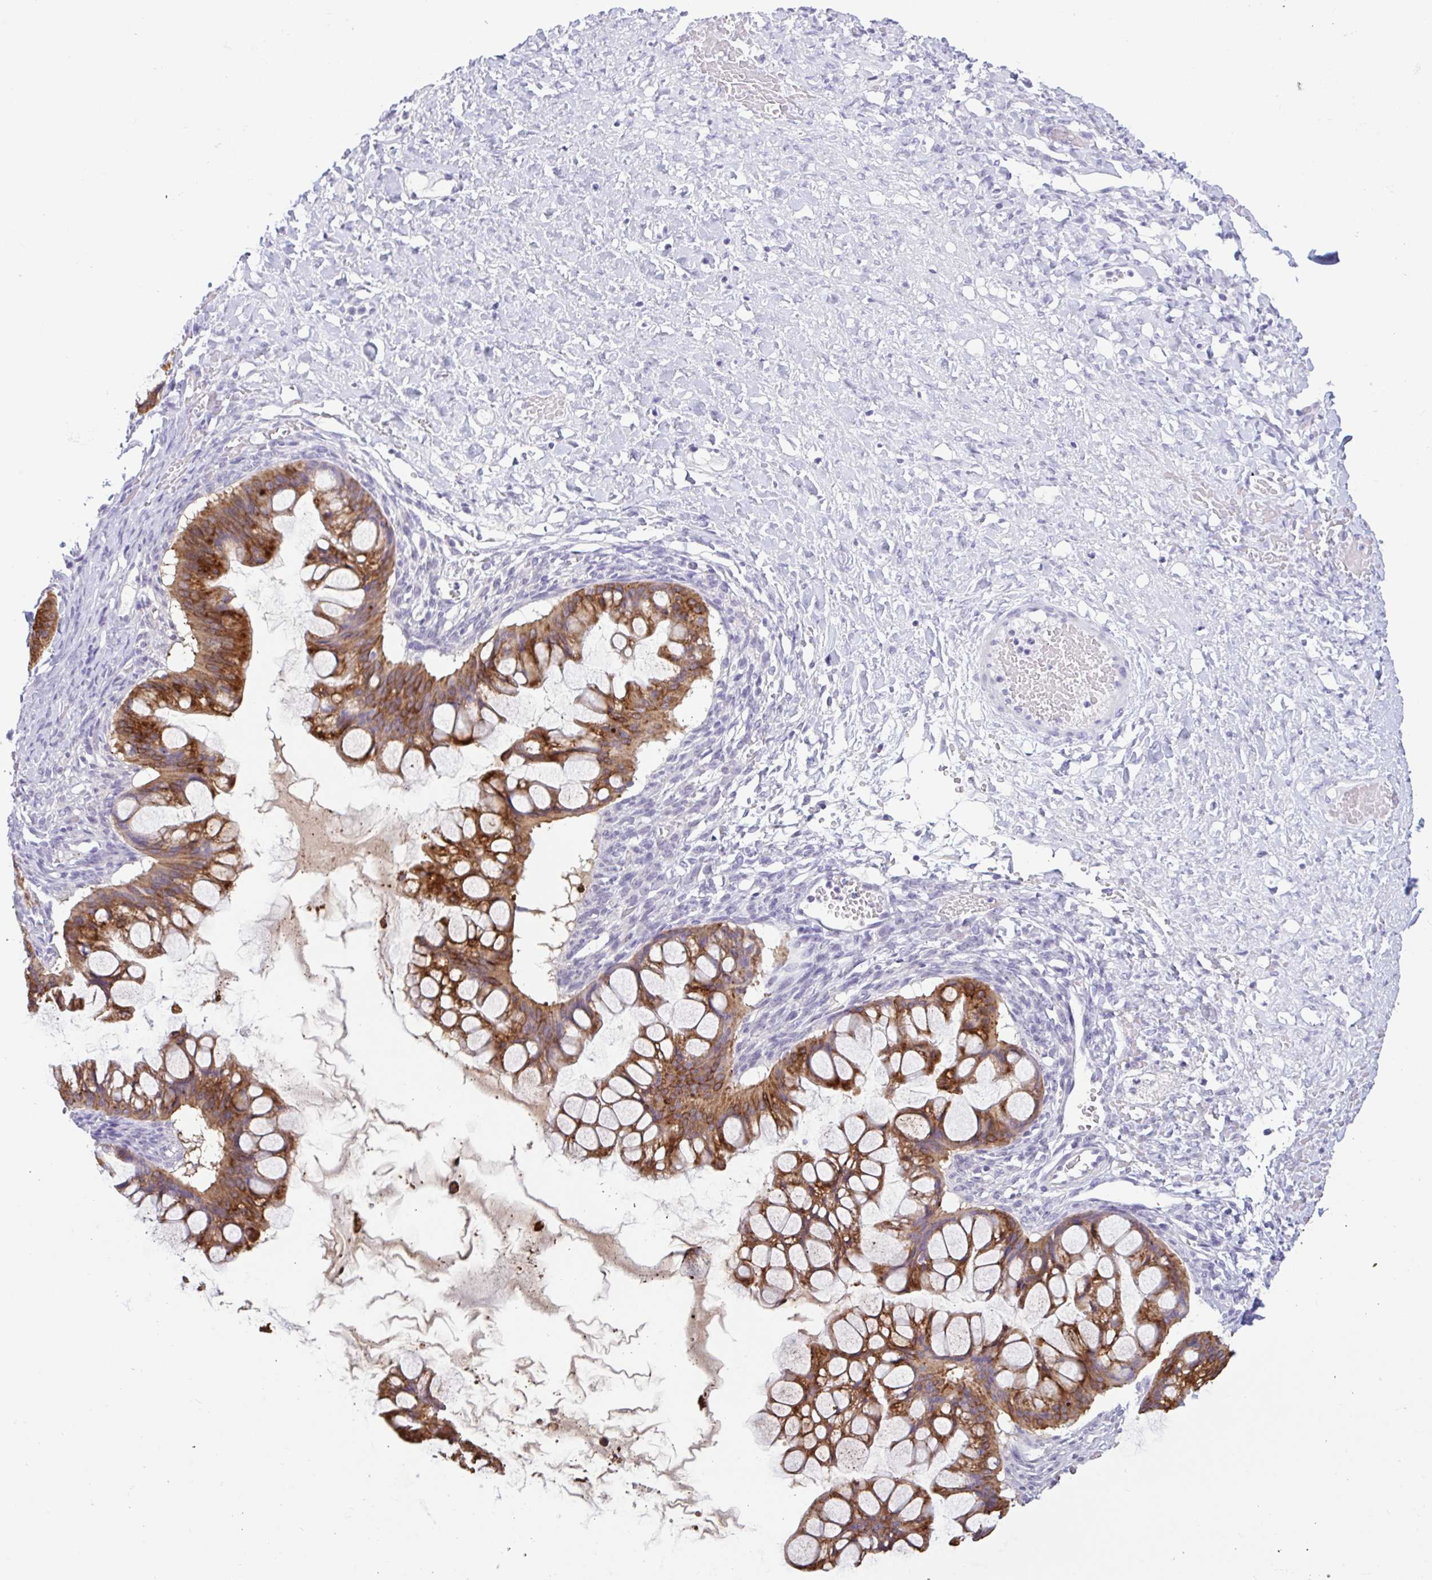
{"staining": {"intensity": "moderate", "quantity": ">75%", "location": "cytoplasmic/membranous"}, "tissue": "ovarian cancer", "cell_type": "Tumor cells", "image_type": "cancer", "snomed": [{"axis": "morphology", "description": "Cystadenocarcinoma, mucinous, NOS"}, {"axis": "topography", "description": "Ovary"}], "caption": "Moderate cytoplasmic/membranous expression for a protein is appreciated in approximately >75% of tumor cells of ovarian cancer (mucinous cystadenocarcinoma) using IHC.", "gene": "CTSE", "patient": {"sex": "female", "age": 73}}